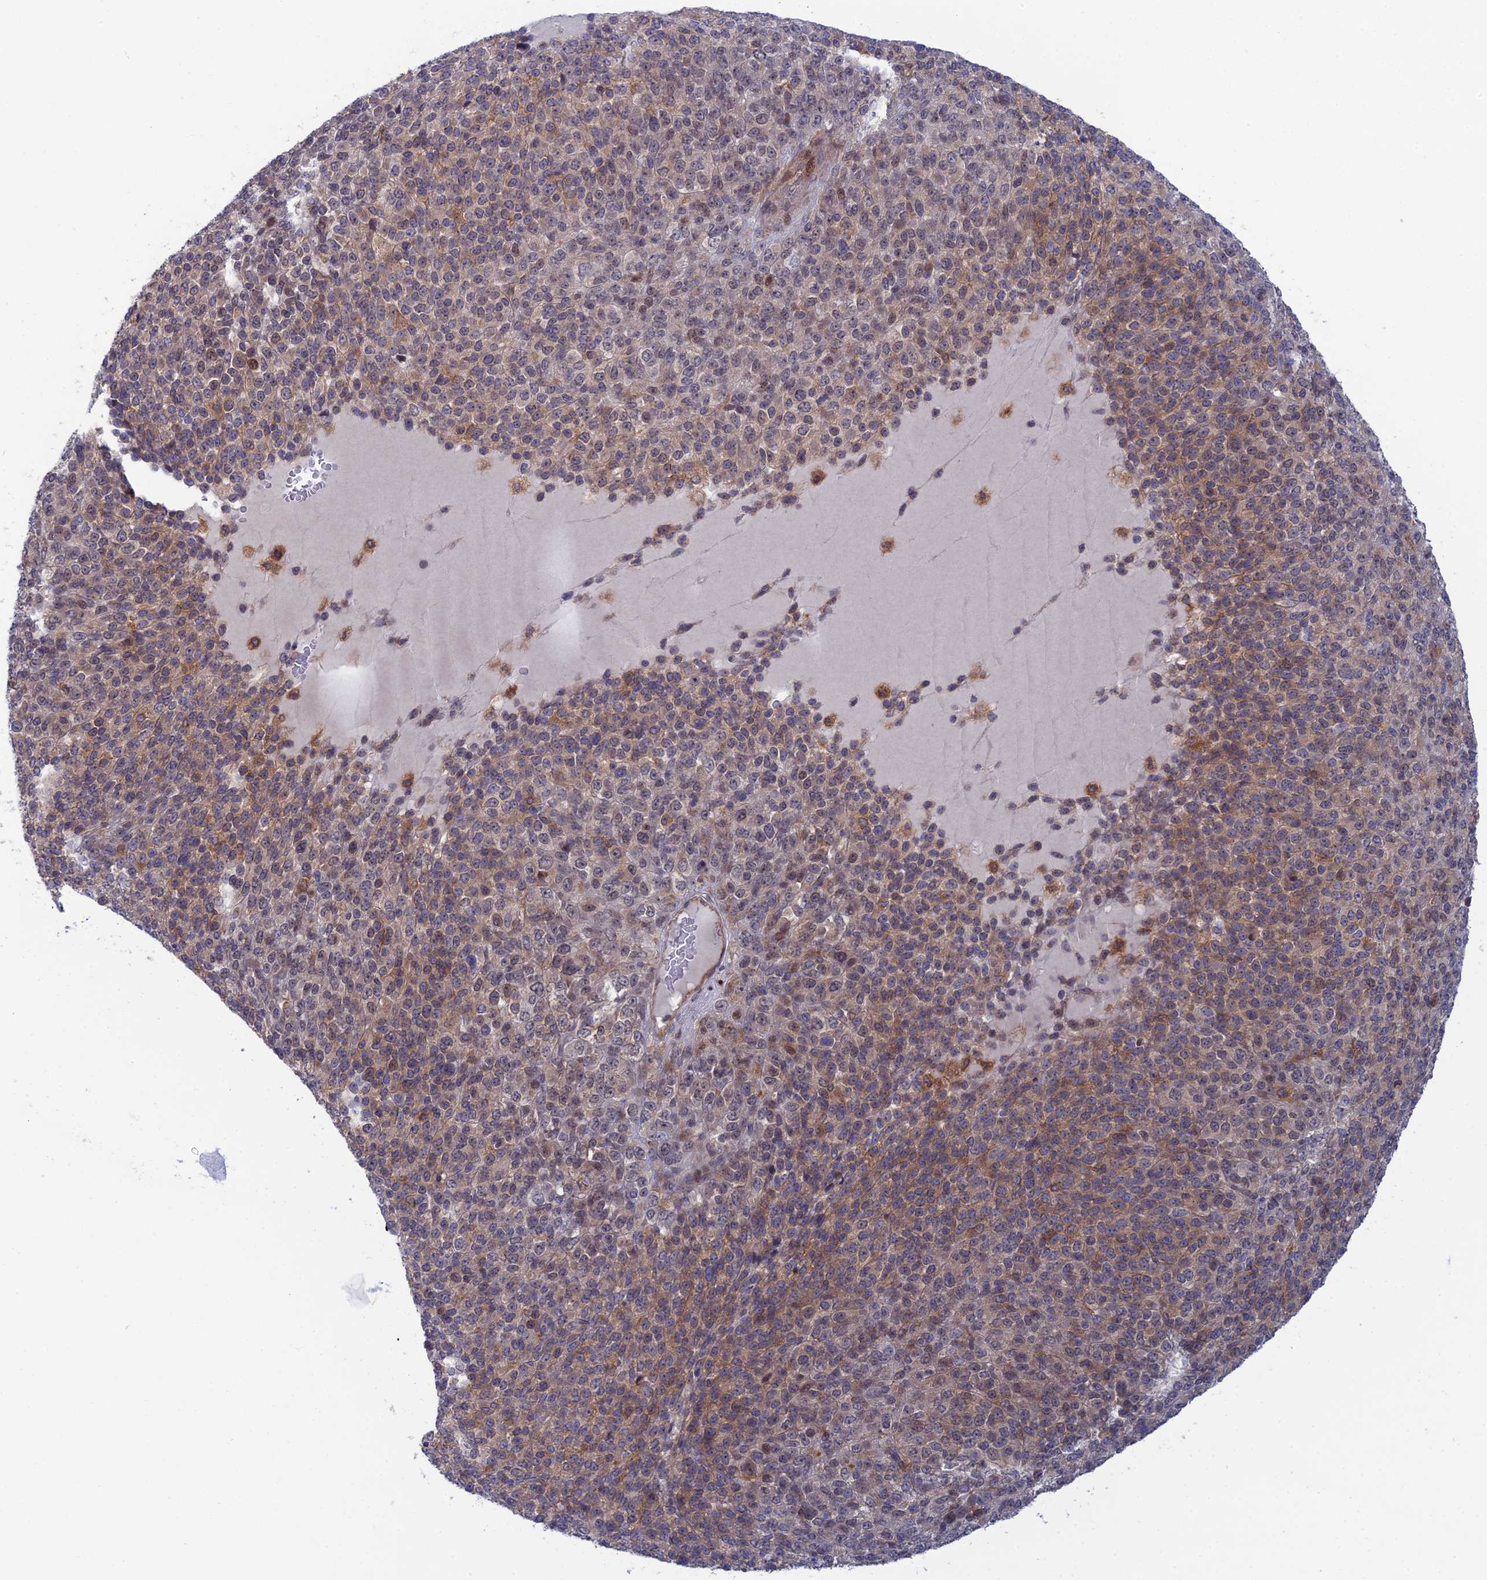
{"staining": {"intensity": "moderate", "quantity": "<25%", "location": "cytoplasmic/membranous,nuclear"}, "tissue": "melanoma", "cell_type": "Tumor cells", "image_type": "cancer", "snomed": [{"axis": "morphology", "description": "Malignant melanoma, Metastatic site"}, {"axis": "topography", "description": "Brain"}], "caption": "High-magnification brightfield microscopy of malignant melanoma (metastatic site) stained with DAB (3,3'-diaminobenzidine) (brown) and counterstained with hematoxylin (blue). tumor cells exhibit moderate cytoplasmic/membranous and nuclear staining is appreciated in about<25% of cells.", "gene": "ABHD1", "patient": {"sex": "female", "age": 56}}